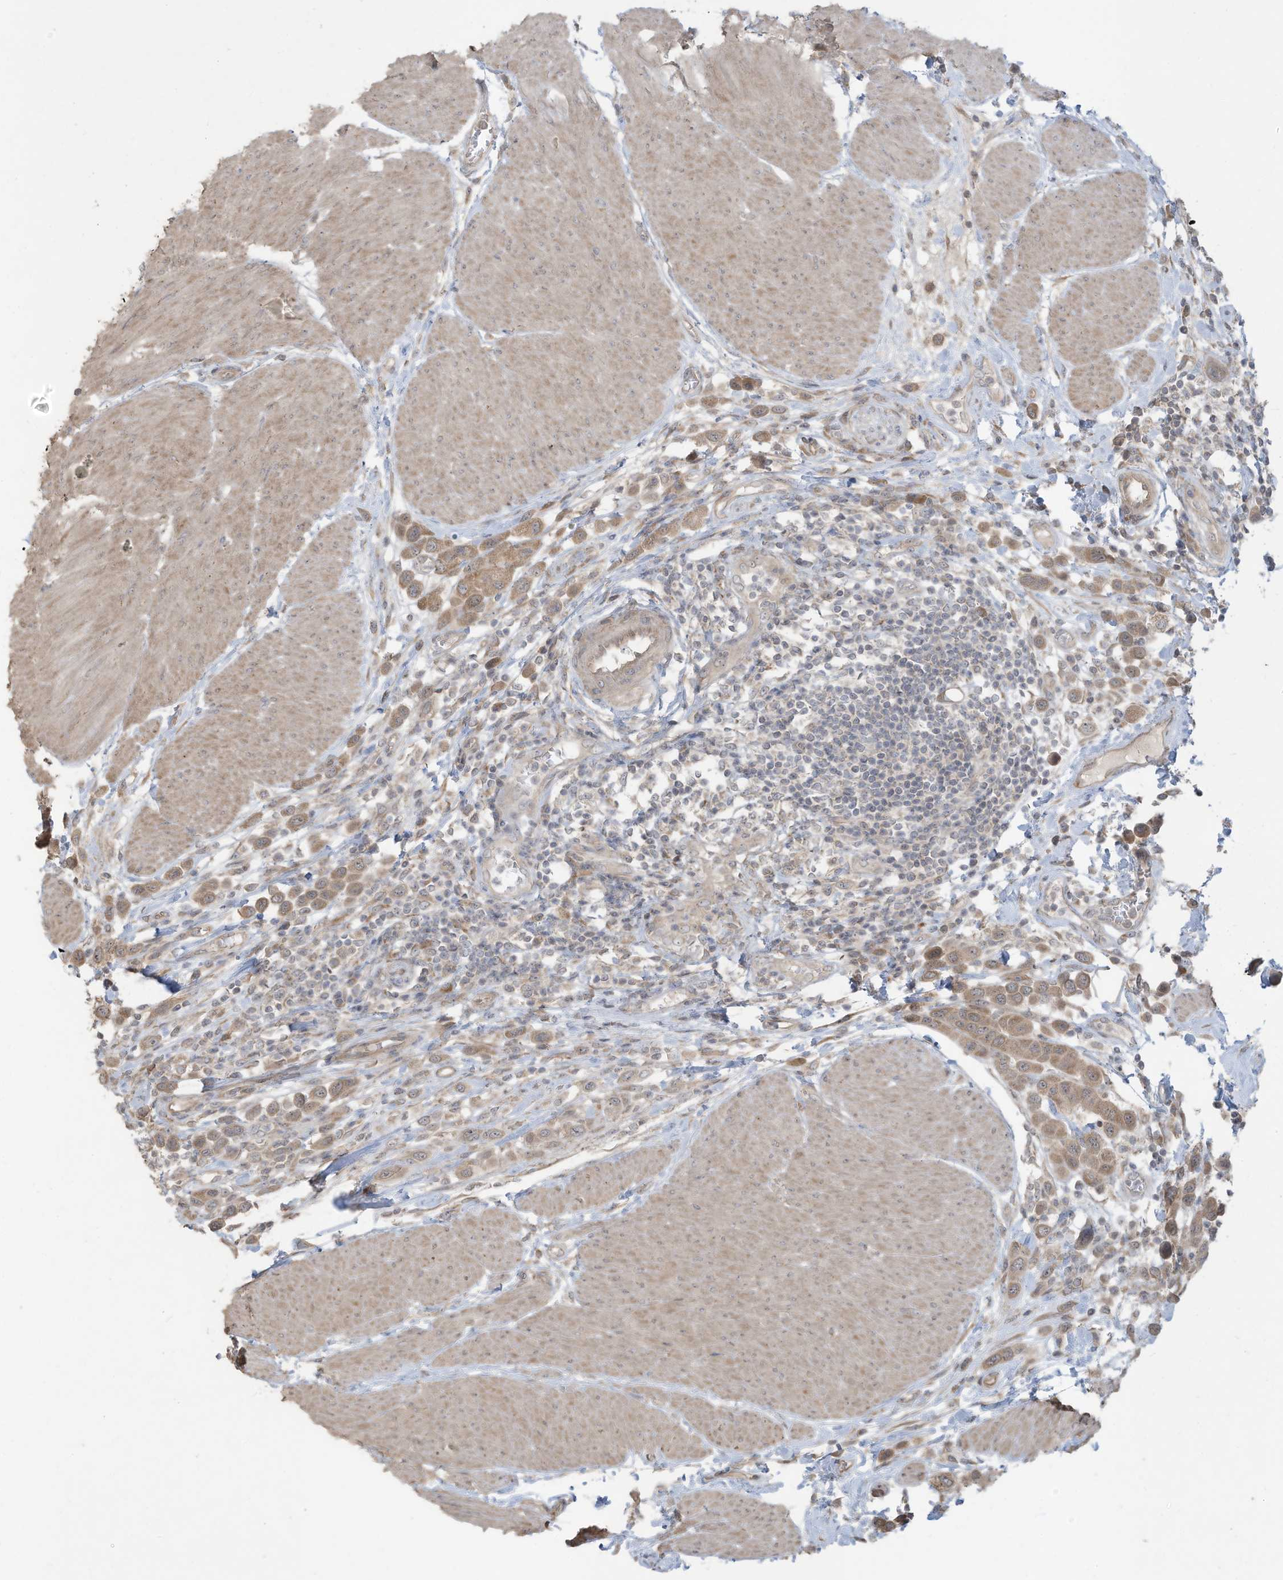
{"staining": {"intensity": "weak", "quantity": ">75%", "location": "cytoplasmic/membranous"}, "tissue": "urothelial cancer", "cell_type": "Tumor cells", "image_type": "cancer", "snomed": [{"axis": "morphology", "description": "Urothelial carcinoma, High grade"}, {"axis": "topography", "description": "Urinary bladder"}], "caption": "An image showing weak cytoplasmic/membranous positivity in about >75% of tumor cells in urothelial carcinoma (high-grade), as visualized by brown immunohistochemical staining.", "gene": "MAGIX", "patient": {"sex": "male", "age": 50}}